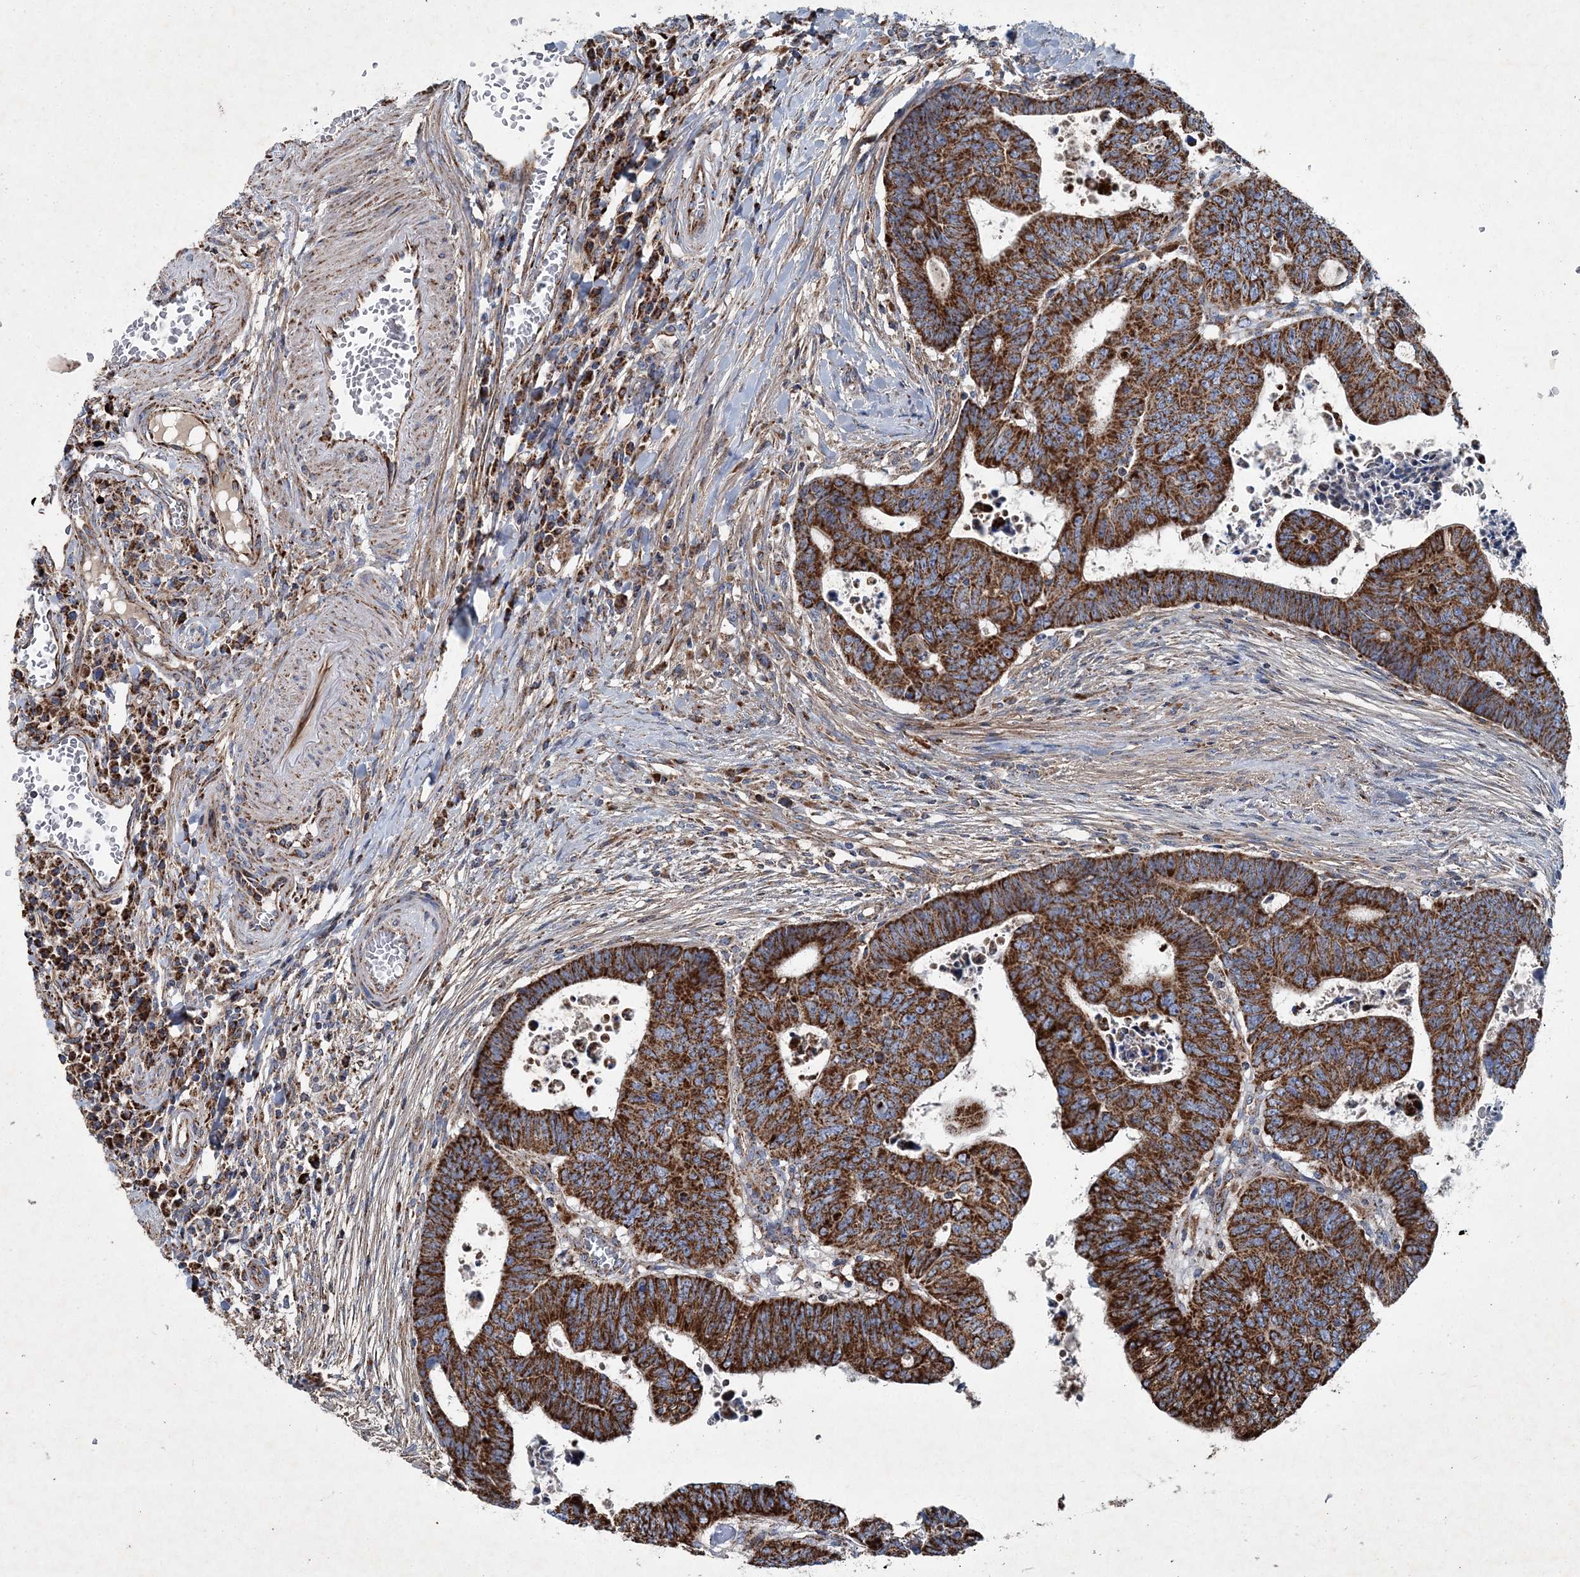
{"staining": {"intensity": "strong", "quantity": ">75%", "location": "cytoplasmic/membranous"}, "tissue": "colorectal cancer", "cell_type": "Tumor cells", "image_type": "cancer", "snomed": [{"axis": "morphology", "description": "Normal tissue, NOS"}, {"axis": "morphology", "description": "Adenocarcinoma, NOS"}, {"axis": "topography", "description": "Rectum"}], "caption": "Immunohistochemistry (DAB (3,3'-diaminobenzidine)) staining of adenocarcinoma (colorectal) displays strong cytoplasmic/membranous protein expression in about >75% of tumor cells.", "gene": "SPAG16", "patient": {"sex": "female", "age": 65}}